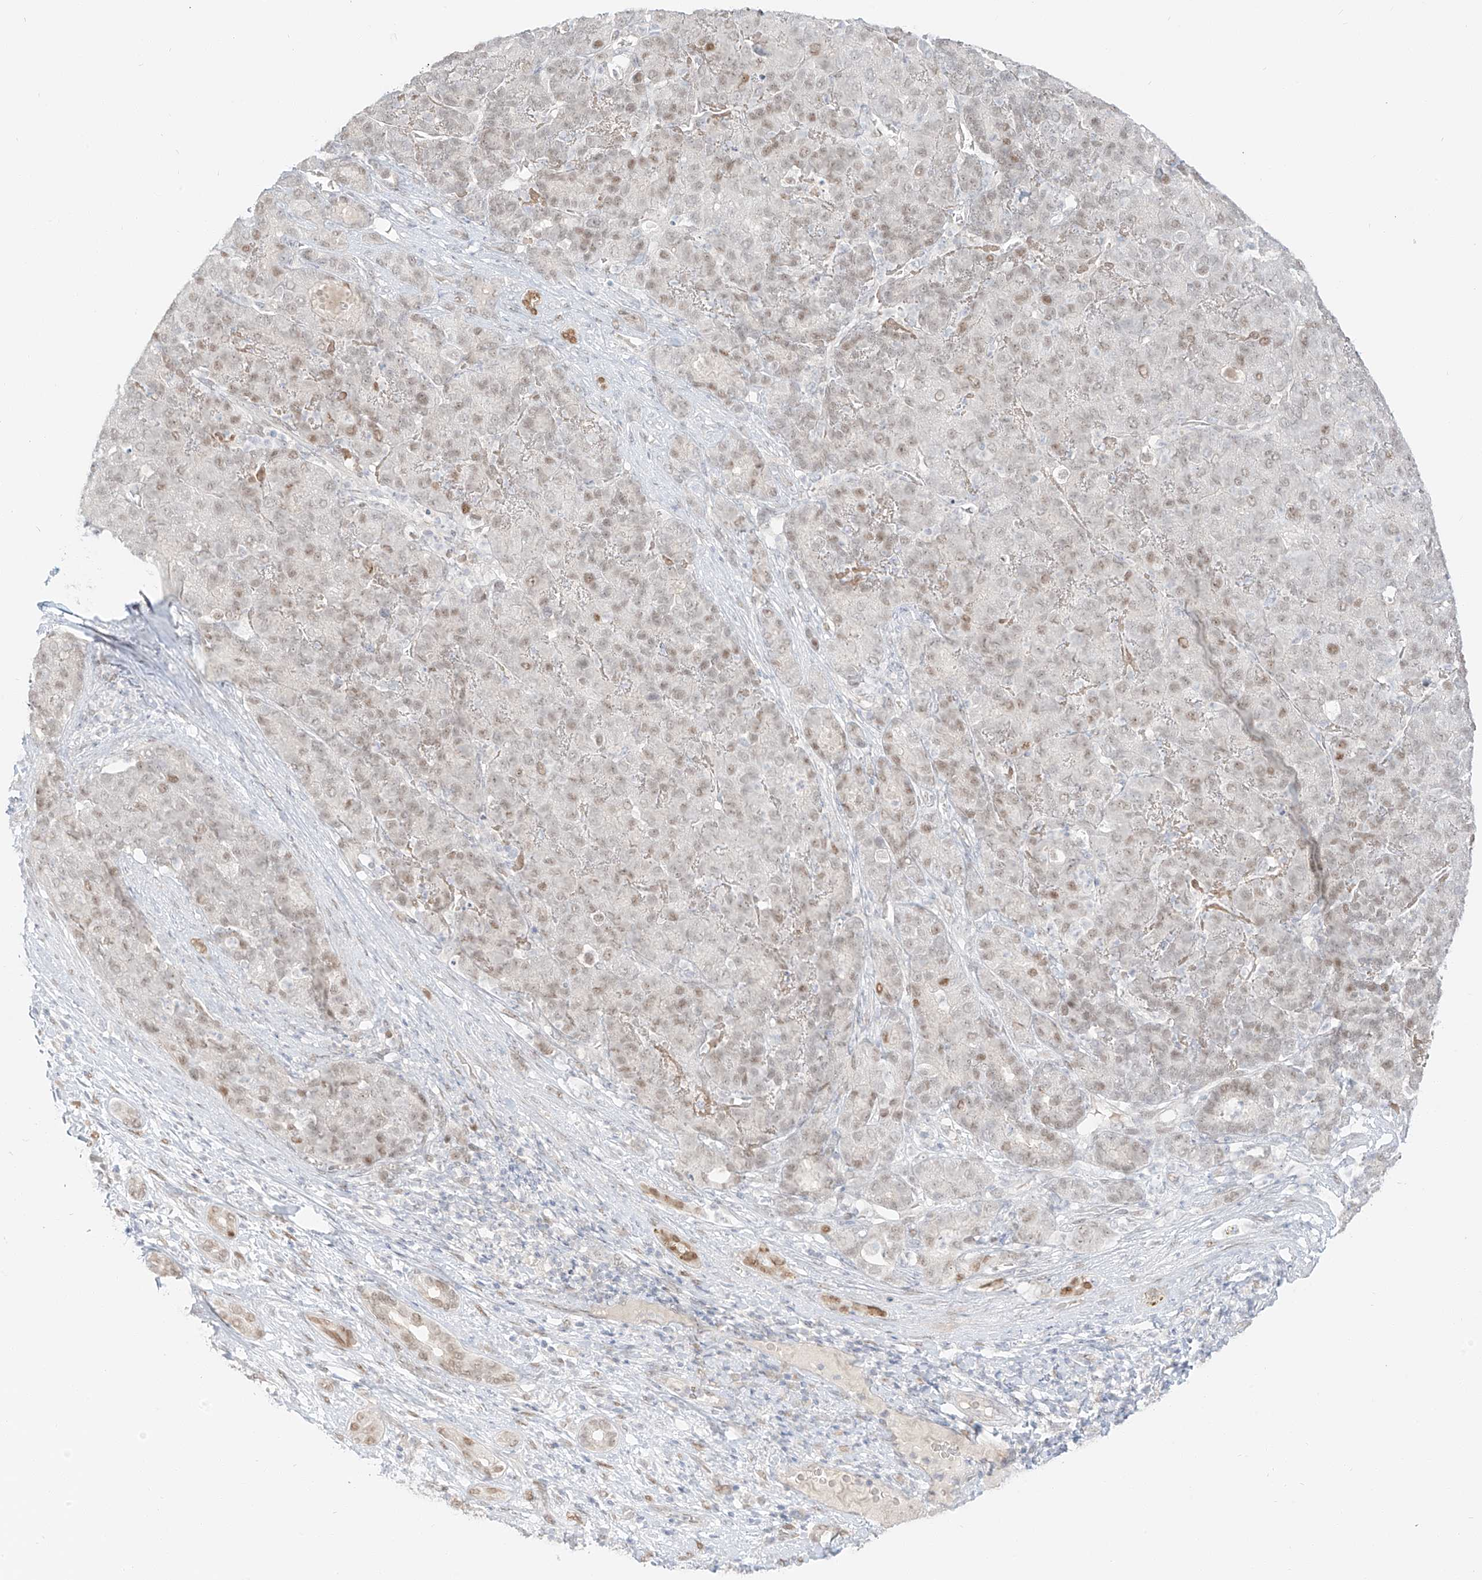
{"staining": {"intensity": "weak", "quantity": "25%-75%", "location": "nuclear"}, "tissue": "liver cancer", "cell_type": "Tumor cells", "image_type": "cancer", "snomed": [{"axis": "morphology", "description": "Carcinoma, Hepatocellular, NOS"}, {"axis": "topography", "description": "Liver"}], "caption": "Liver hepatocellular carcinoma stained with a protein marker displays weak staining in tumor cells.", "gene": "ZNF774", "patient": {"sex": "male", "age": 65}}